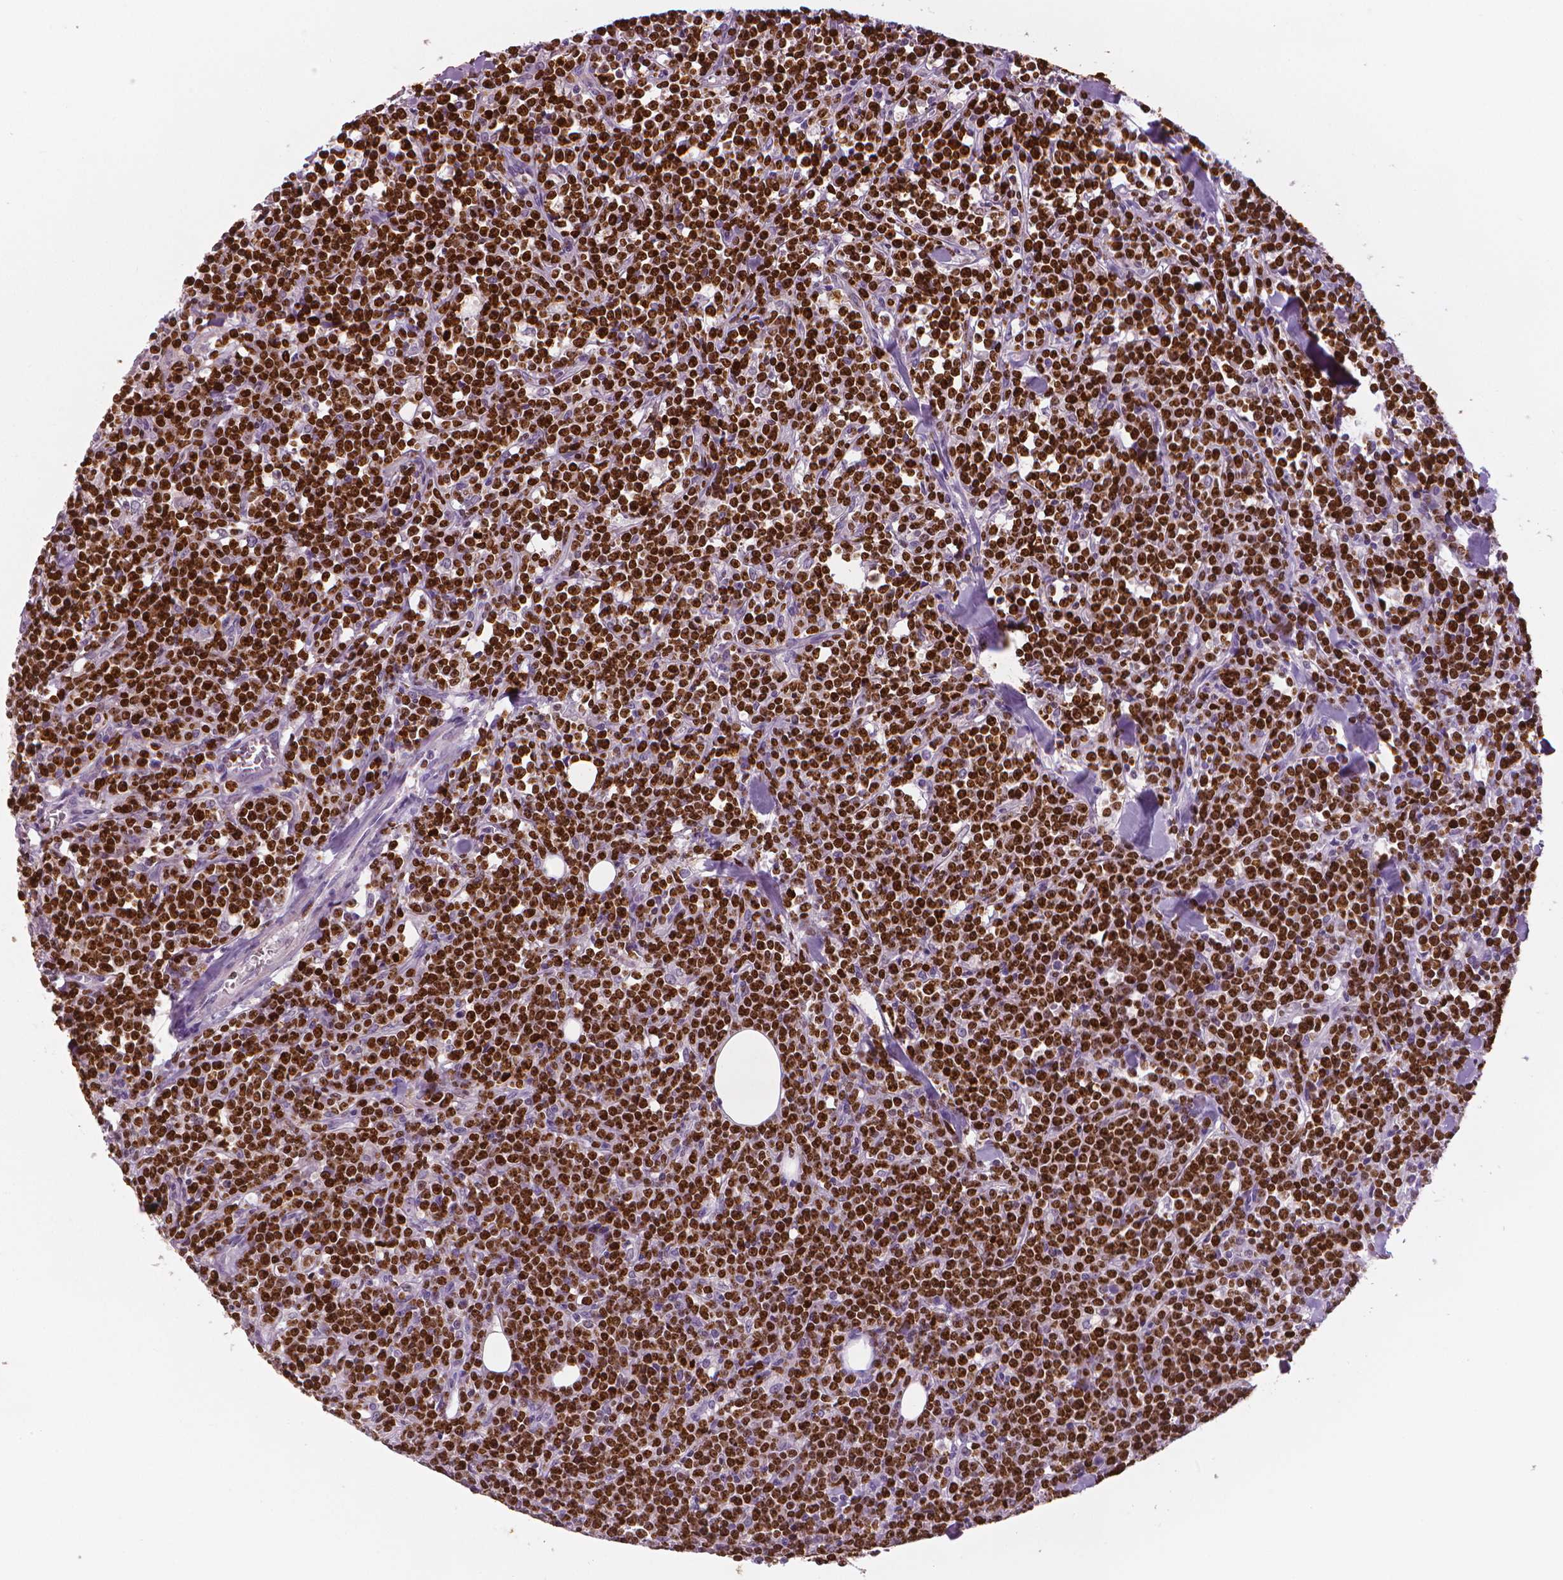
{"staining": {"intensity": "strong", "quantity": ">75%", "location": "nuclear"}, "tissue": "lymphoma", "cell_type": "Tumor cells", "image_type": "cancer", "snomed": [{"axis": "morphology", "description": "Malignant lymphoma, non-Hodgkin's type, High grade"}, {"axis": "topography", "description": "Small intestine"}], "caption": "An image showing strong nuclear staining in approximately >75% of tumor cells in malignant lymphoma, non-Hodgkin's type (high-grade), as visualized by brown immunohistochemical staining.", "gene": "MKI67", "patient": {"sex": "female", "age": 56}}